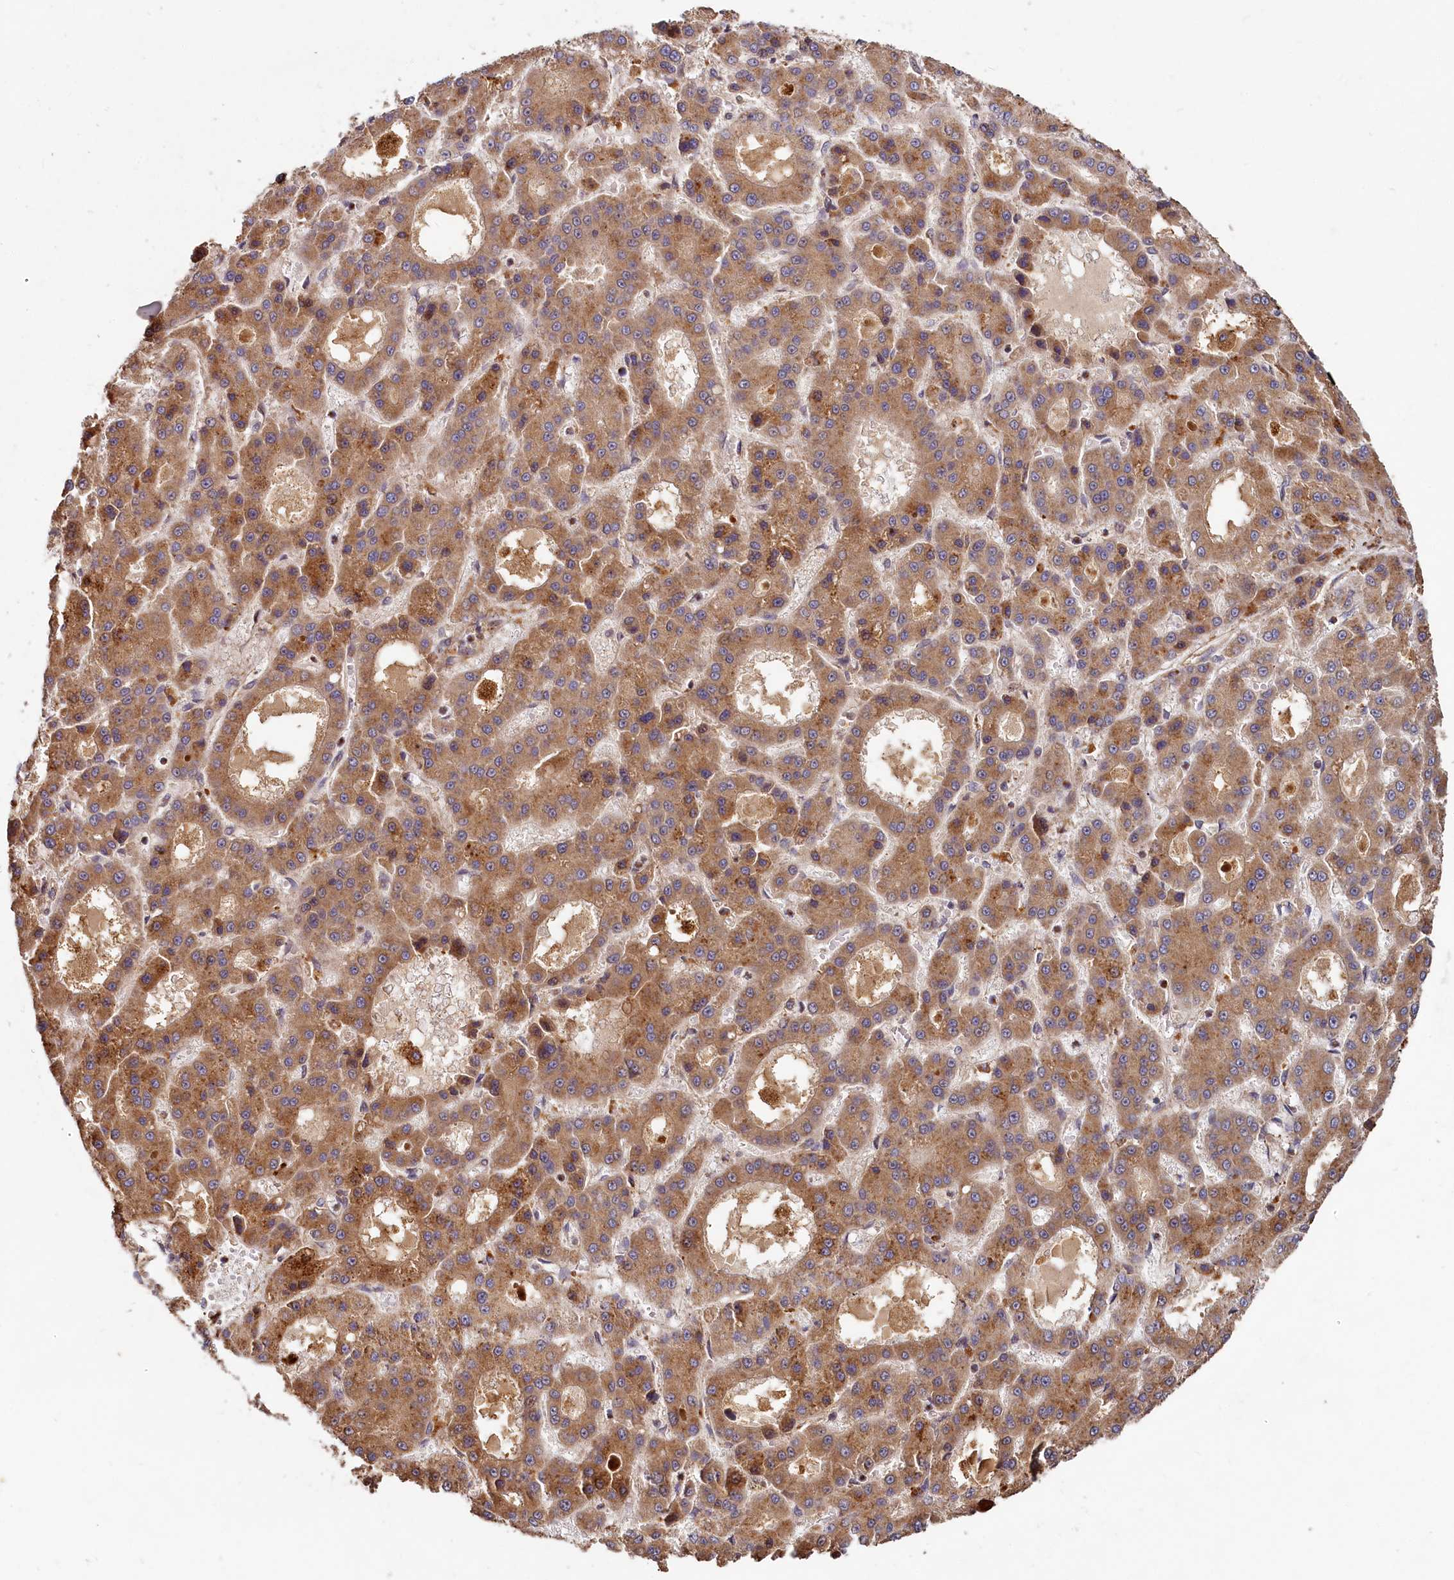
{"staining": {"intensity": "moderate", "quantity": ">75%", "location": "cytoplasmic/membranous"}, "tissue": "liver cancer", "cell_type": "Tumor cells", "image_type": "cancer", "snomed": [{"axis": "morphology", "description": "Carcinoma, Hepatocellular, NOS"}, {"axis": "topography", "description": "Liver"}], "caption": "Tumor cells display medium levels of moderate cytoplasmic/membranous expression in approximately >75% of cells in hepatocellular carcinoma (liver).", "gene": "TRIM23", "patient": {"sex": "male", "age": 70}}